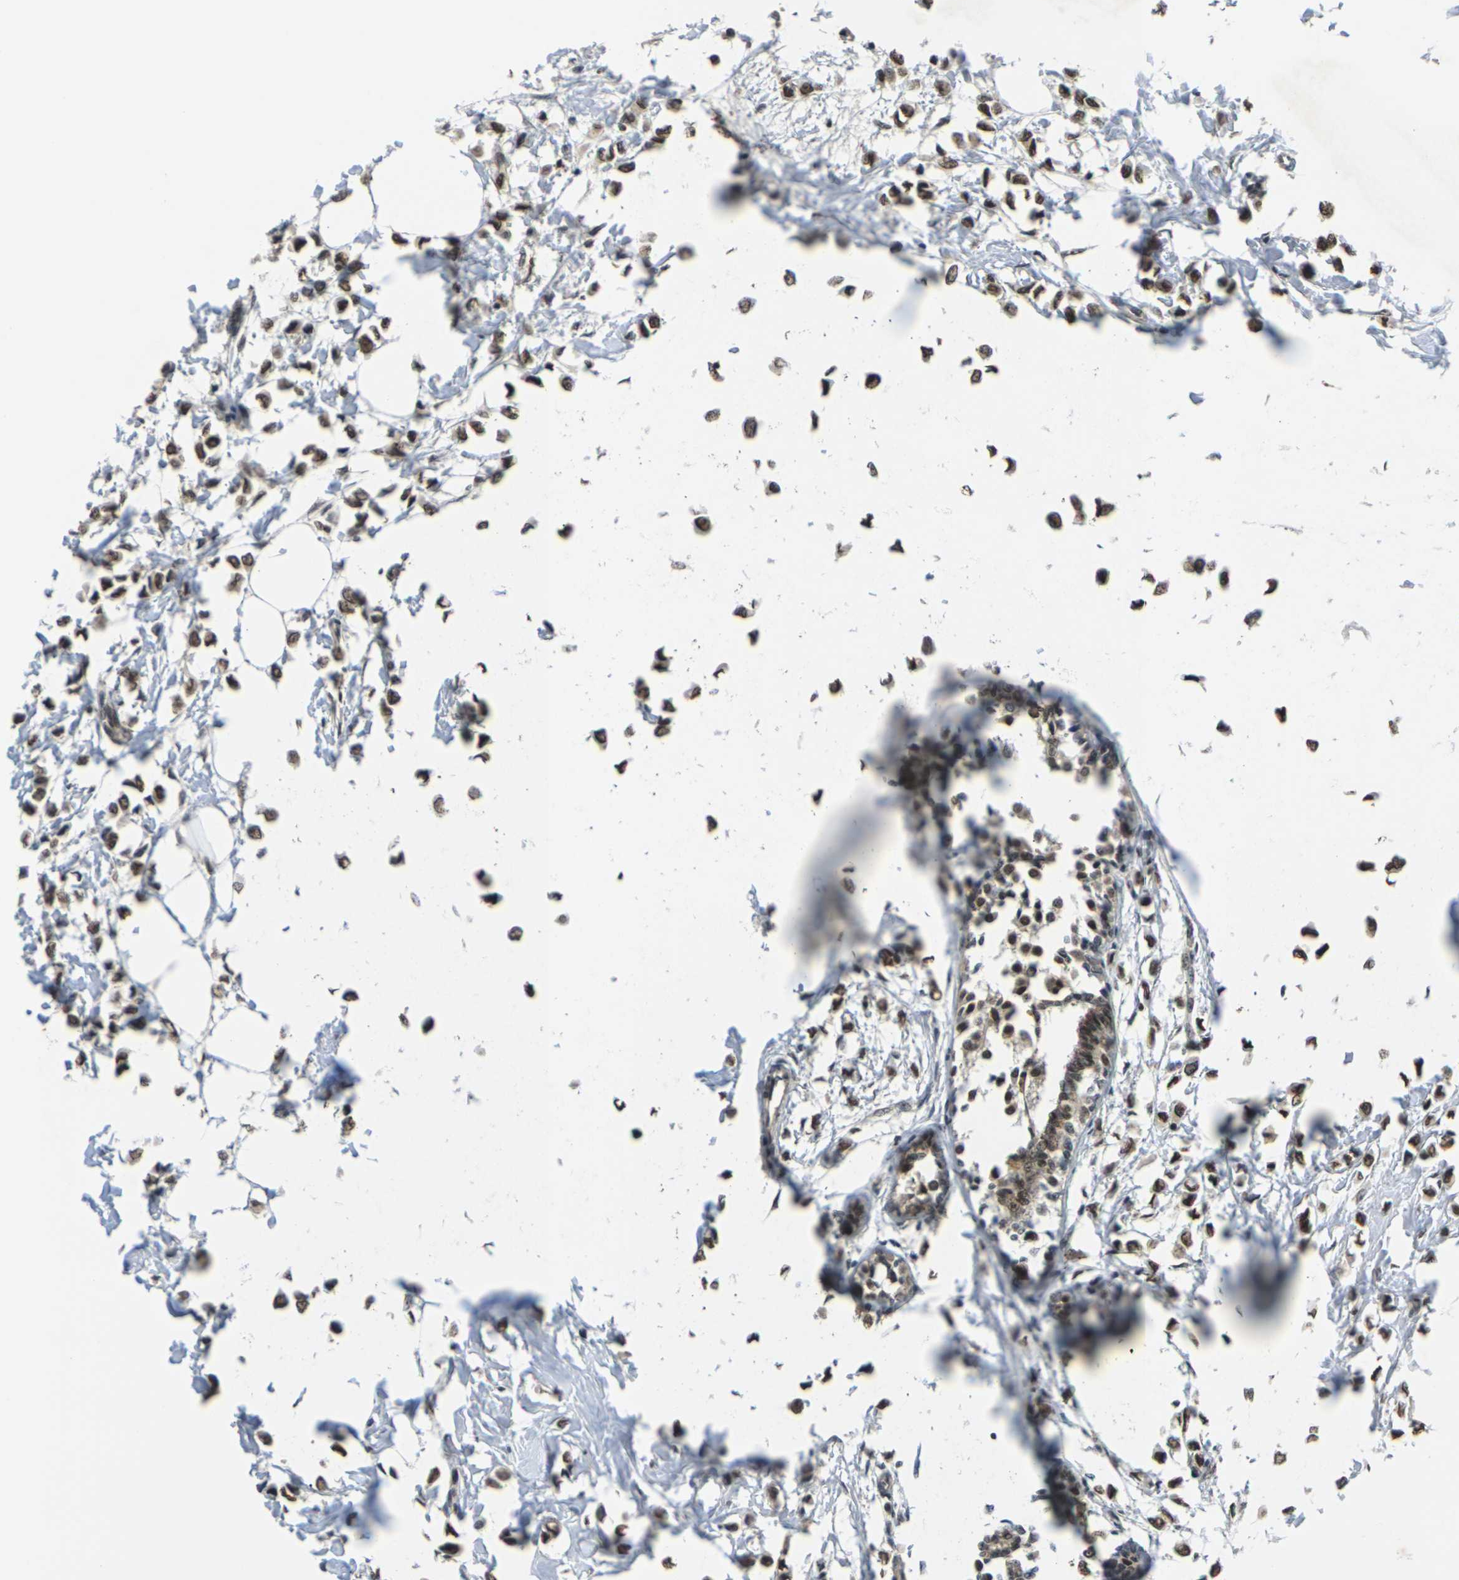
{"staining": {"intensity": "moderate", "quantity": ">75%", "location": "nuclear"}, "tissue": "breast cancer", "cell_type": "Tumor cells", "image_type": "cancer", "snomed": [{"axis": "morphology", "description": "Lobular carcinoma"}, {"axis": "topography", "description": "Breast"}], "caption": "Immunohistochemistry (IHC) (DAB (3,3'-diaminobenzidine)) staining of human breast cancer (lobular carcinoma) demonstrates moderate nuclear protein expression in about >75% of tumor cells.", "gene": "NELFA", "patient": {"sex": "female", "age": 51}}